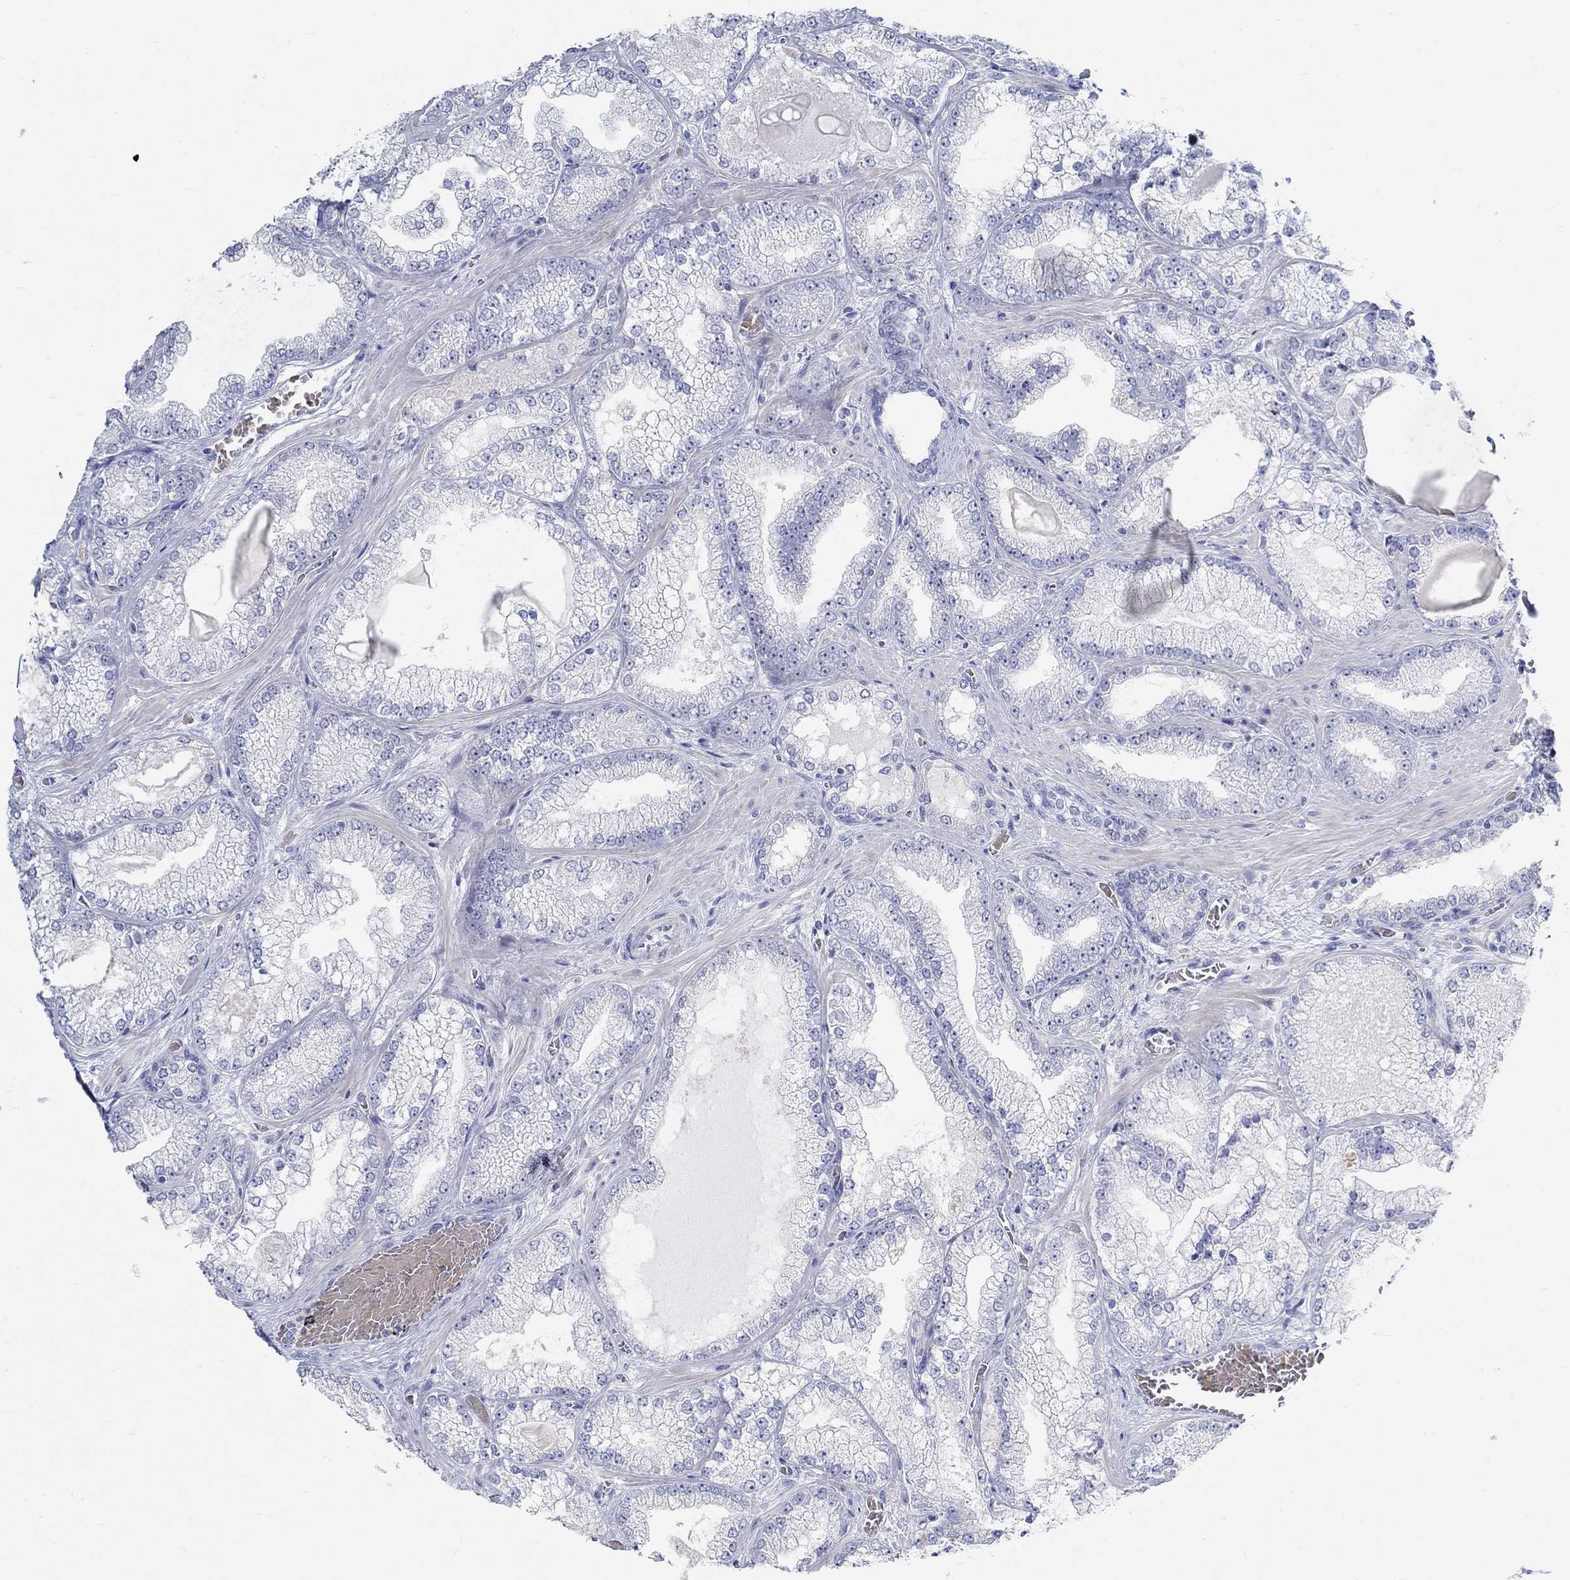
{"staining": {"intensity": "negative", "quantity": "none", "location": "none"}, "tissue": "prostate cancer", "cell_type": "Tumor cells", "image_type": "cancer", "snomed": [{"axis": "morphology", "description": "Adenocarcinoma, Low grade"}, {"axis": "topography", "description": "Prostate"}], "caption": "Tumor cells show no significant protein staining in prostate cancer.", "gene": "GRIA3", "patient": {"sex": "male", "age": 57}}